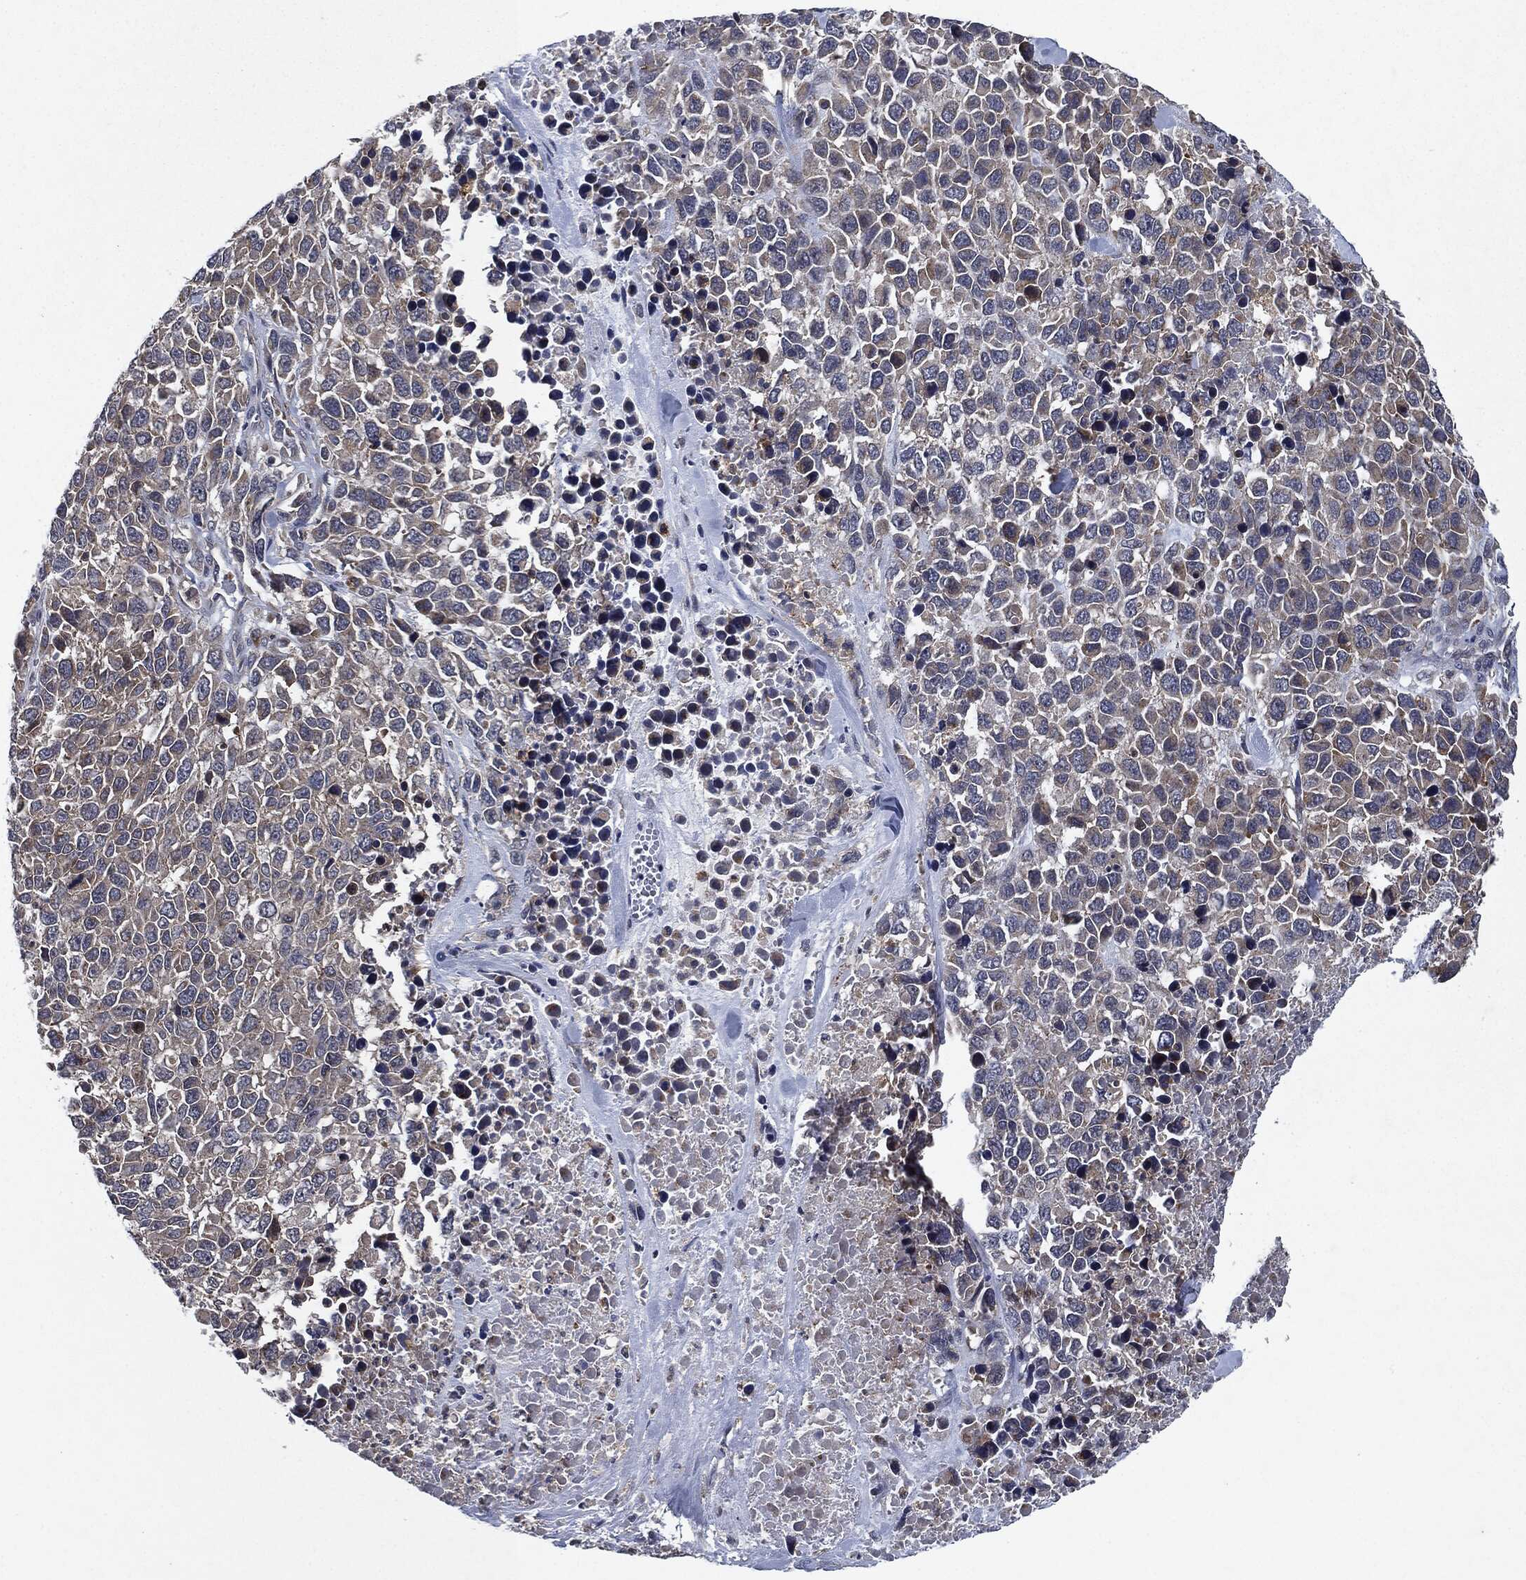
{"staining": {"intensity": "weak", "quantity": "<25%", "location": "cytoplasmic/membranous"}, "tissue": "melanoma", "cell_type": "Tumor cells", "image_type": "cancer", "snomed": [{"axis": "morphology", "description": "Malignant melanoma, Metastatic site"}, {"axis": "topography", "description": "Skin"}], "caption": "Immunohistochemistry image of malignant melanoma (metastatic site) stained for a protein (brown), which exhibits no staining in tumor cells.", "gene": "SLC31A2", "patient": {"sex": "male", "age": 84}}